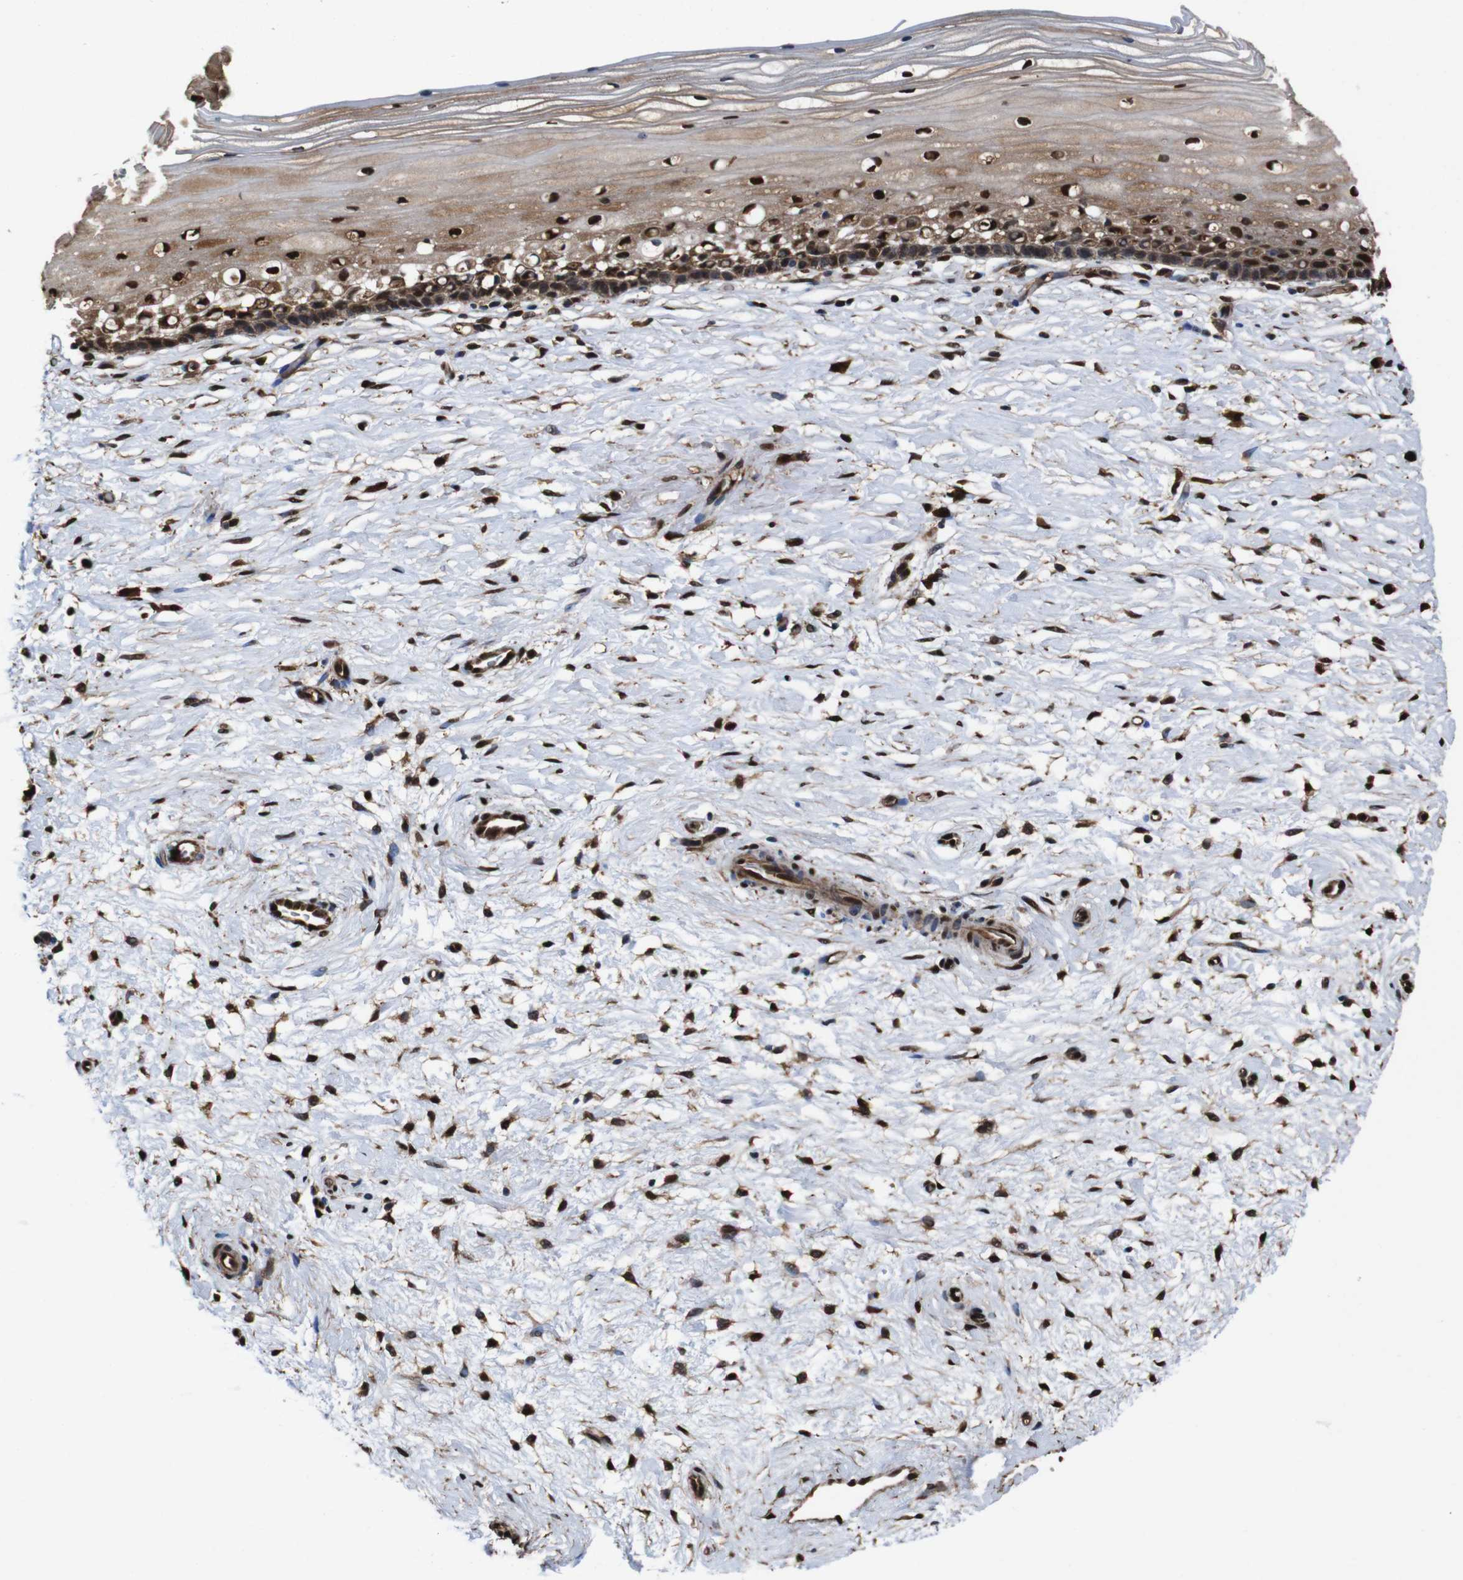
{"staining": {"intensity": "strong", "quantity": ">75%", "location": "cytoplasmic/membranous,nuclear"}, "tissue": "cervix", "cell_type": "Squamous epithelial cells", "image_type": "normal", "snomed": [{"axis": "morphology", "description": "Normal tissue, NOS"}, {"axis": "topography", "description": "Cervix"}], "caption": "Brown immunohistochemical staining in unremarkable cervix exhibits strong cytoplasmic/membranous,nuclear positivity in approximately >75% of squamous epithelial cells. The protein of interest is stained brown, and the nuclei are stained in blue (DAB IHC with brightfield microscopy, high magnification).", "gene": "VCP", "patient": {"sex": "female", "age": 39}}